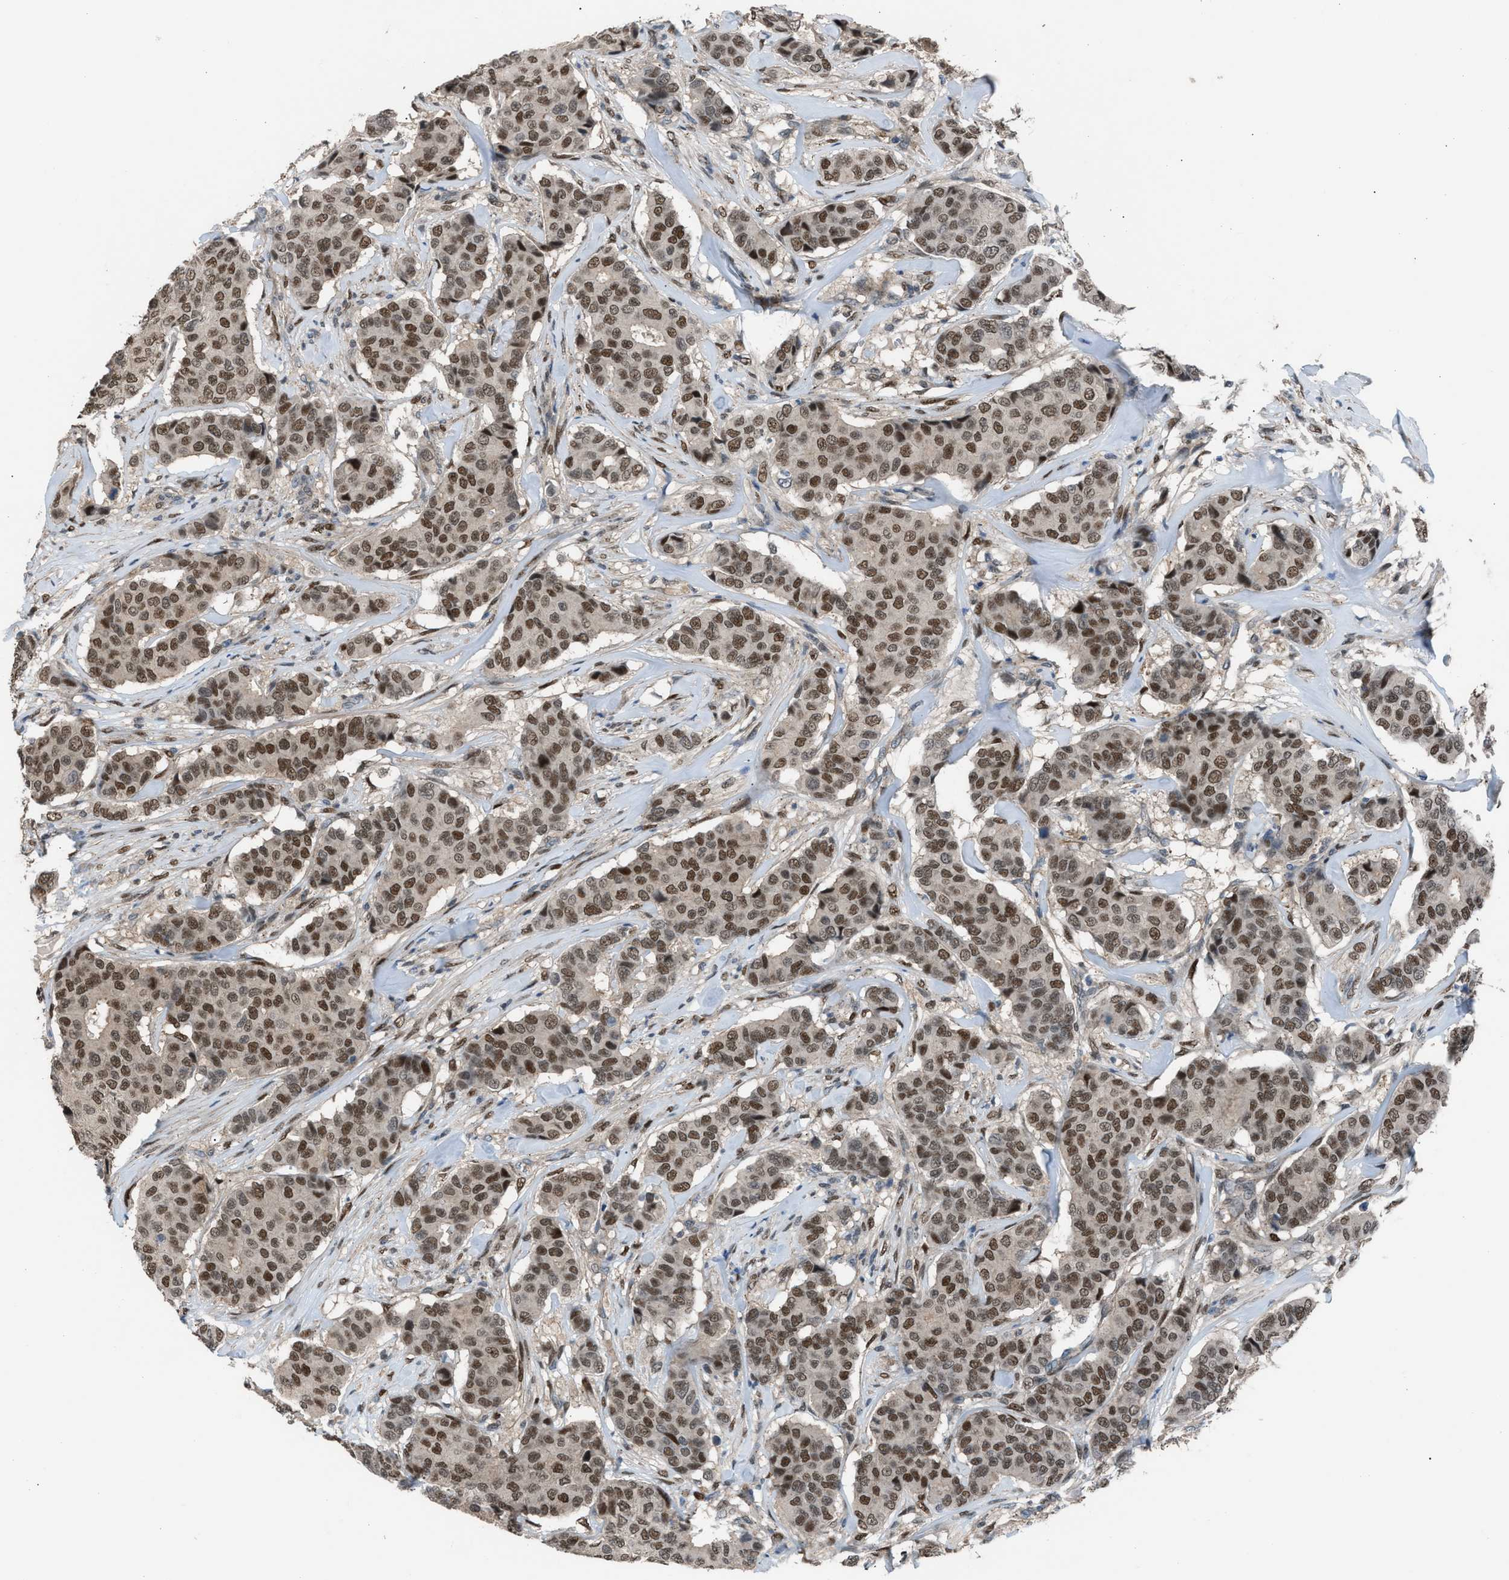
{"staining": {"intensity": "strong", "quantity": ">75%", "location": "nuclear"}, "tissue": "breast cancer", "cell_type": "Tumor cells", "image_type": "cancer", "snomed": [{"axis": "morphology", "description": "Duct carcinoma"}, {"axis": "topography", "description": "Breast"}], "caption": "The micrograph exhibits immunohistochemical staining of breast cancer. There is strong nuclear positivity is identified in approximately >75% of tumor cells.", "gene": "CRTC1", "patient": {"sex": "female", "age": 75}}